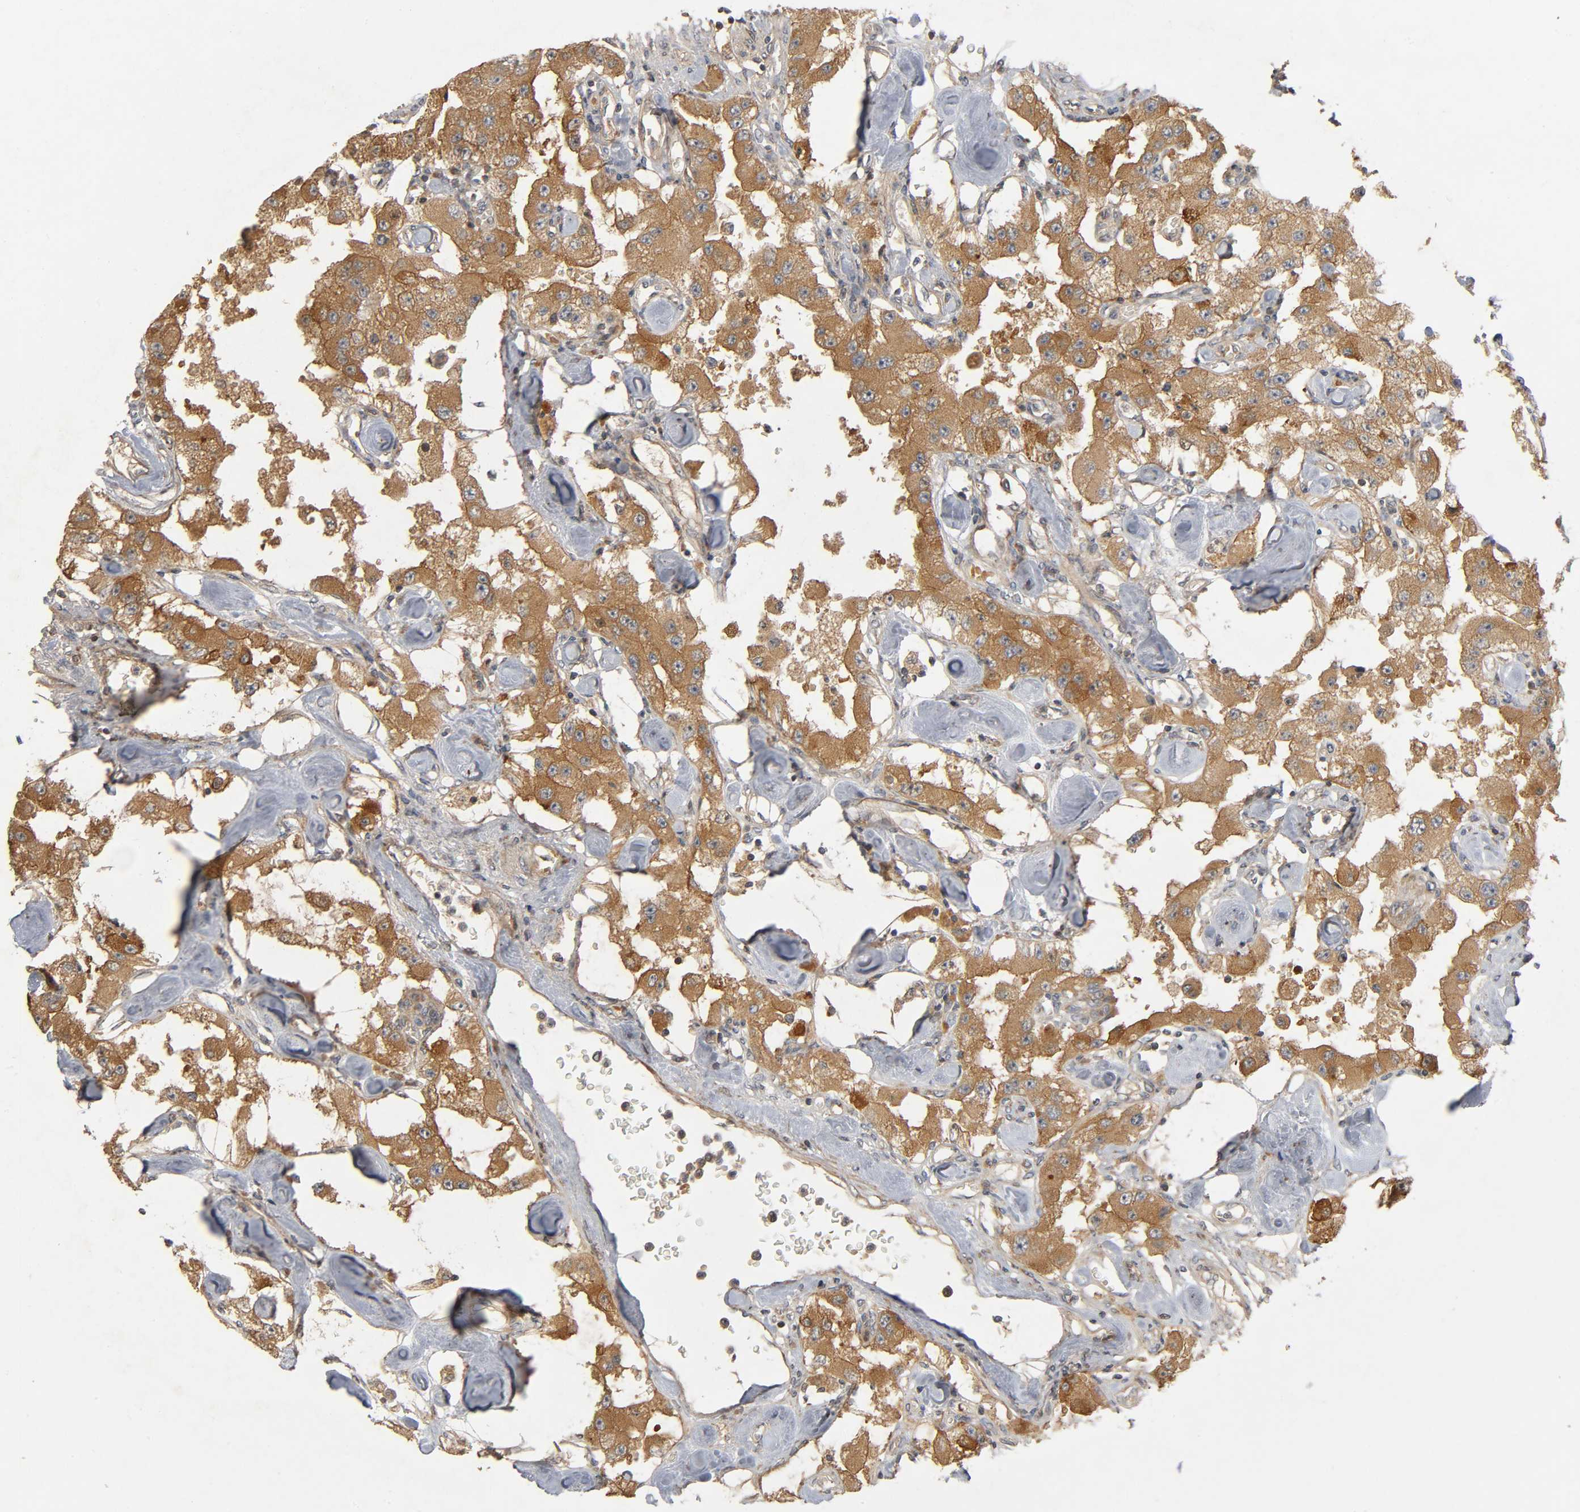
{"staining": {"intensity": "moderate", "quantity": ">75%", "location": "cytoplasmic/membranous"}, "tissue": "carcinoid", "cell_type": "Tumor cells", "image_type": "cancer", "snomed": [{"axis": "morphology", "description": "Carcinoid, malignant, NOS"}, {"axis": "topography", "description": "Pancreas"}], "caption": "Tumor cells show medium levels of moderate cytoplasmic/membranous positivity in about >75% of cells in carcinoid (malignant). (brown staining indicates protein expression, while blue staining denotes nuclei).", "gene": "SGSM1", "patient": {"sex": "male", "age": 41}}